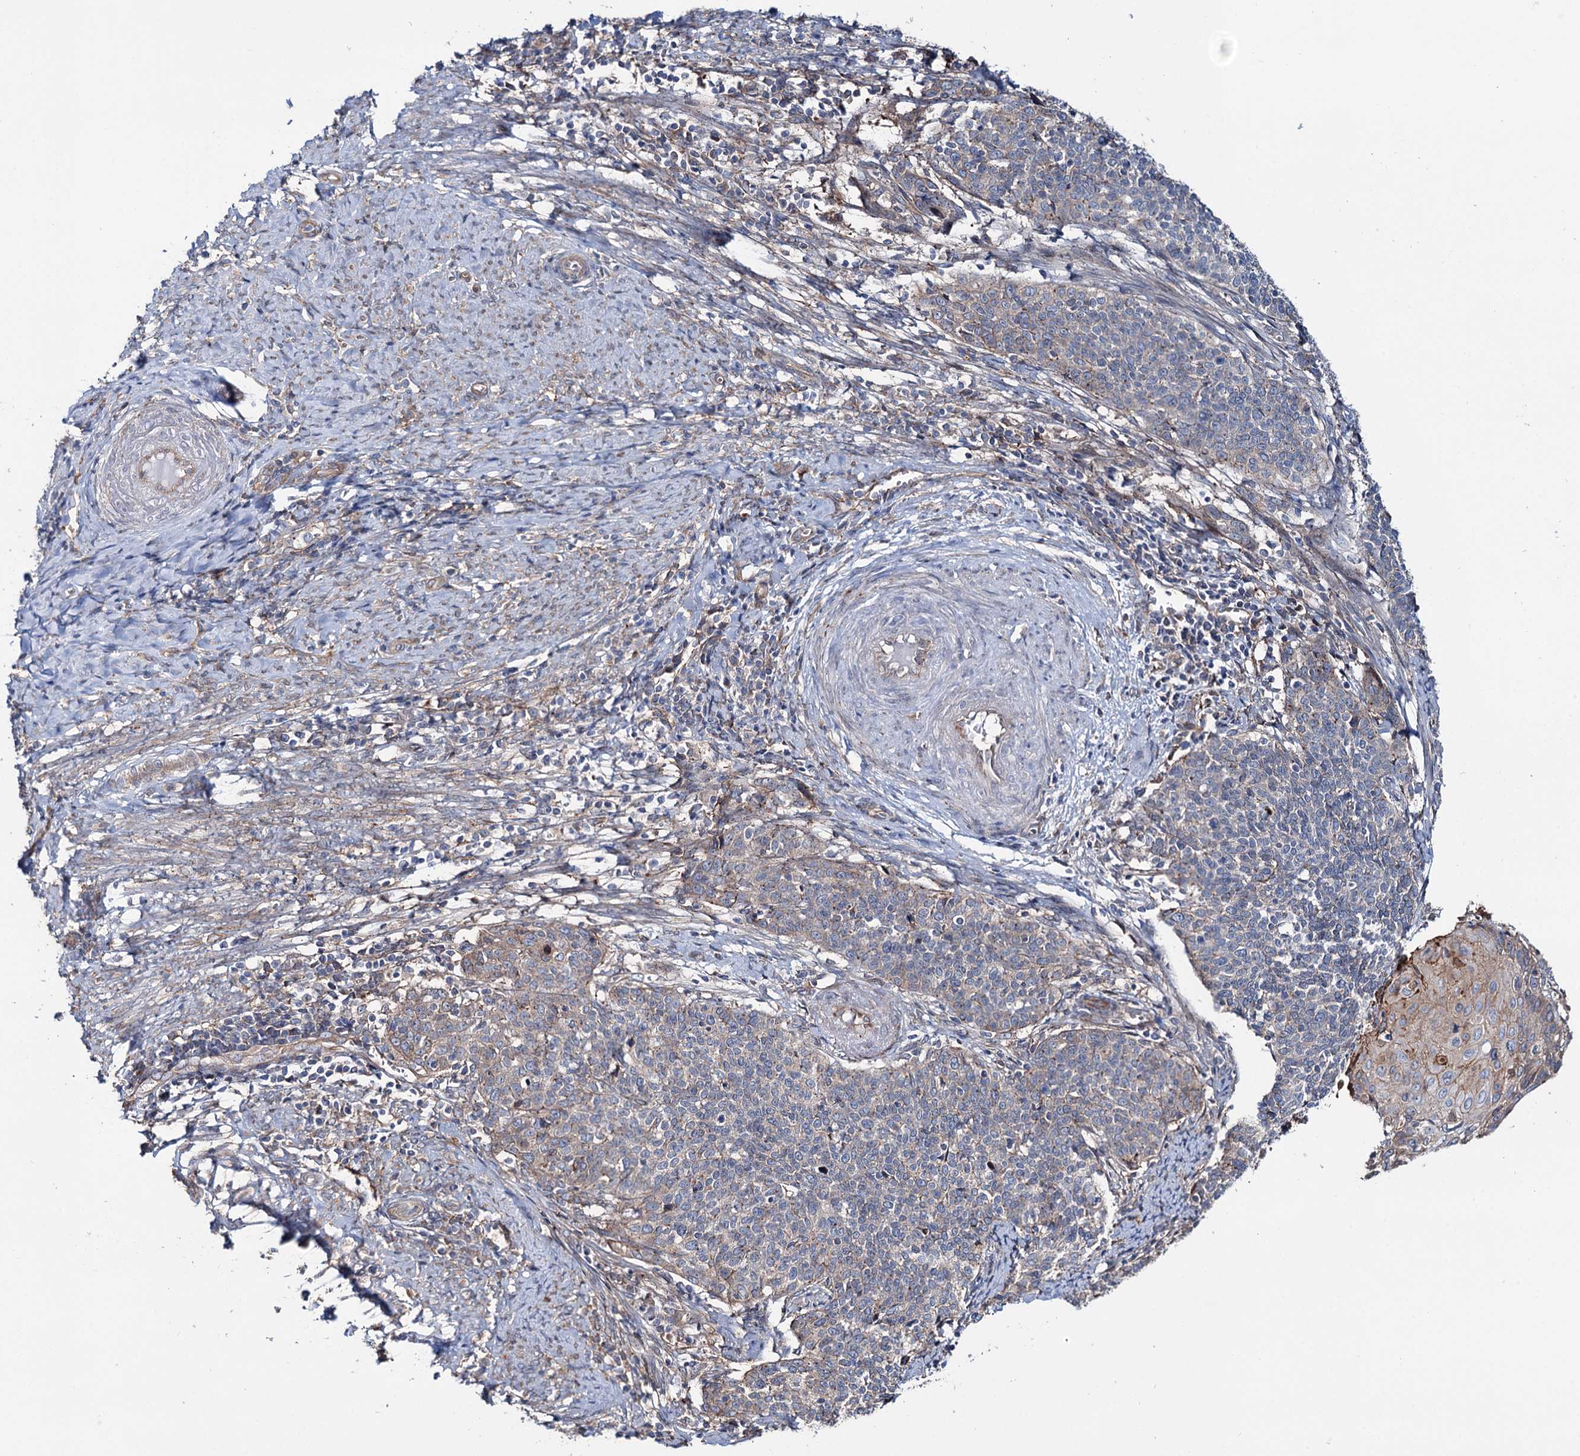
{"staining": {"intensity": "weak", "quantity": "<25%", "location": "cytoplasmic/membranous"}, "tissue": "cervical cancer", "cell_type": "Tumor cells", "image_type": "cancer", "snomed": [{"axis": "morphology", "description": "Squamous cell carcinoma, NOS"}, {"axis": "topography", "description": "Cervix"}], "caption": "Tumor cells show no significant positivity in cervical squamous cell carcinoma.", "gene": "PTDSS2", "patient": {"sex": "female", "age": 39}}